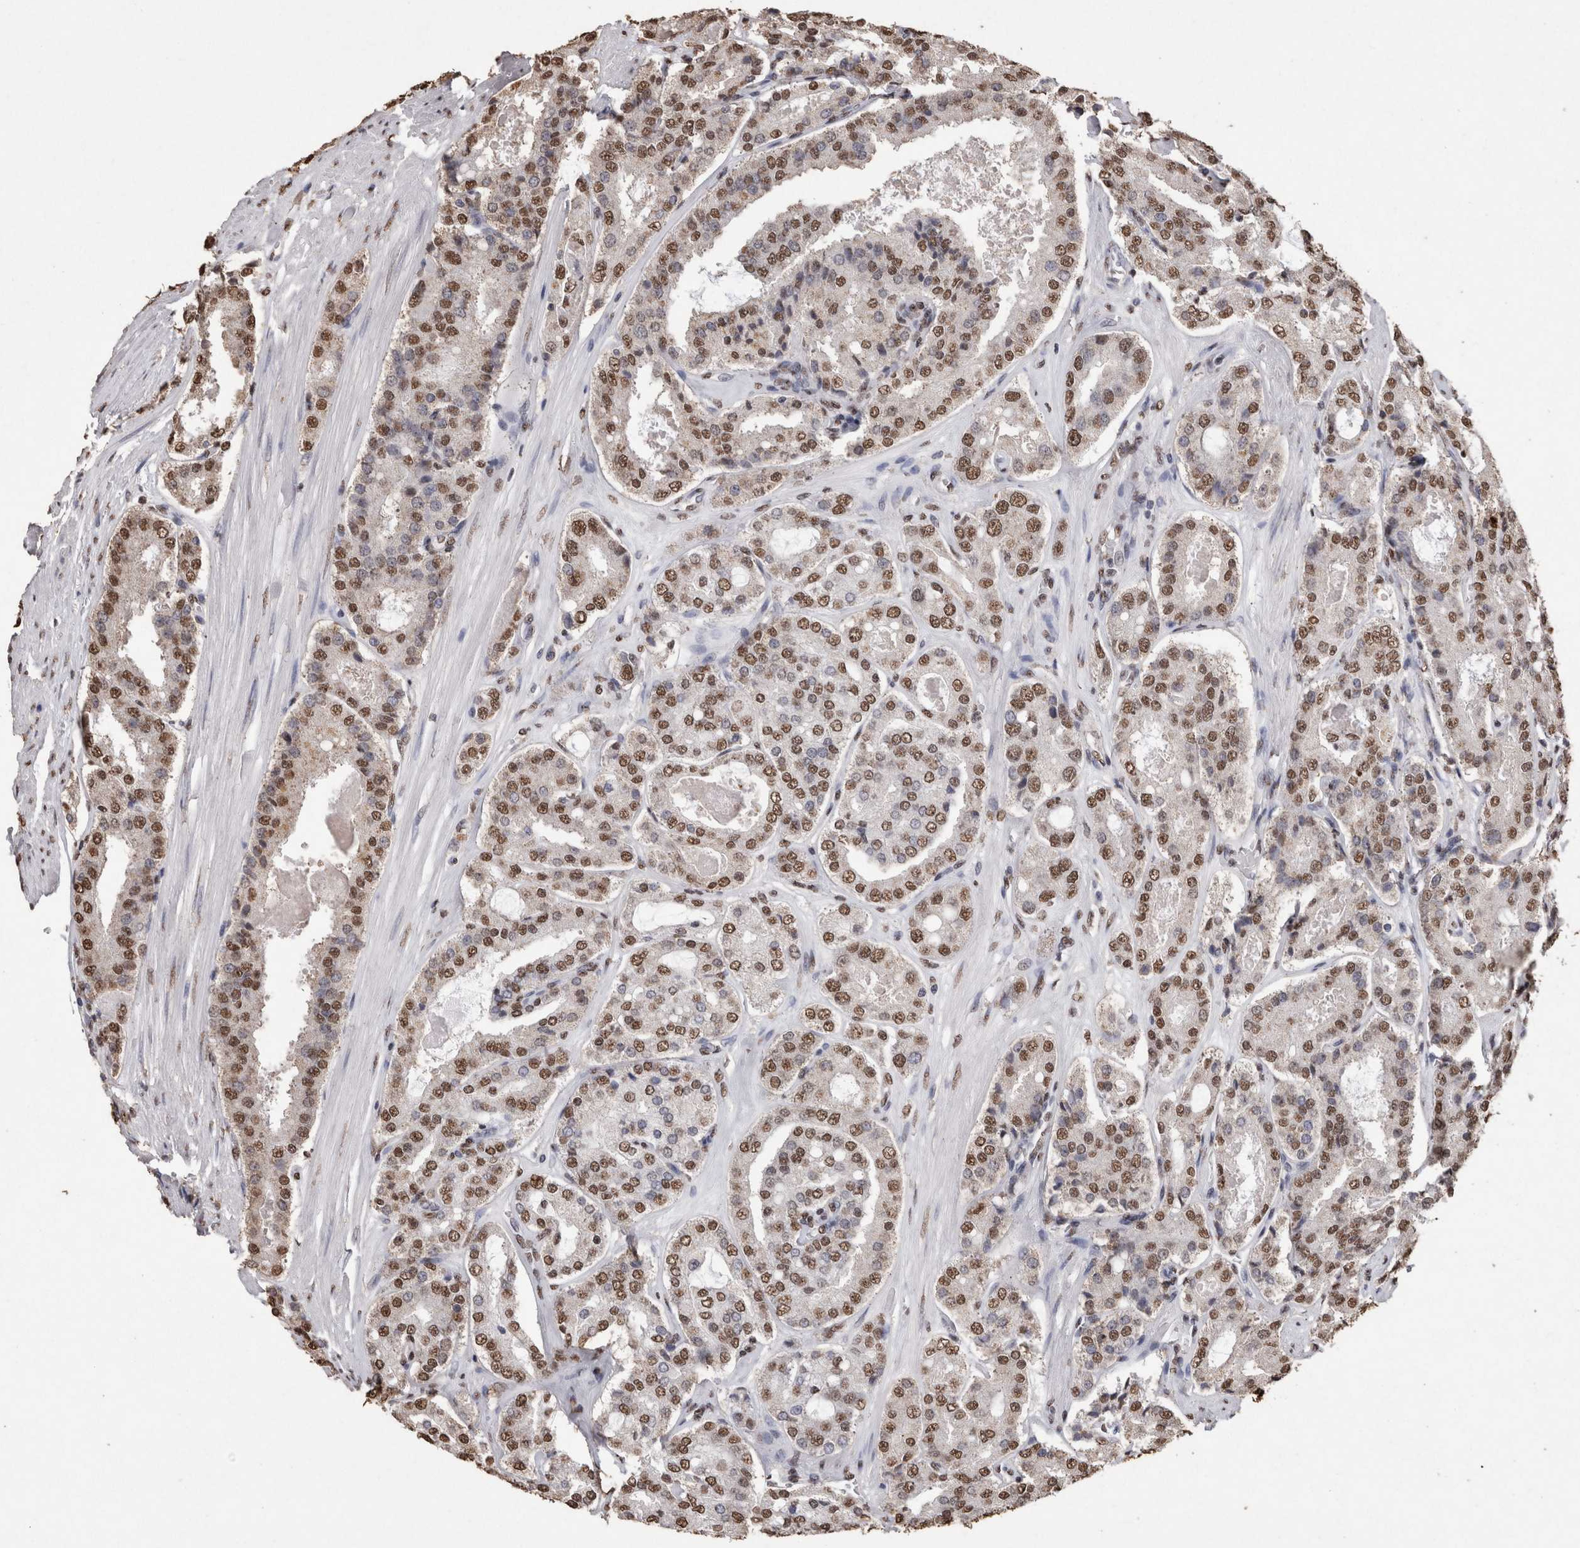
{"staining": {"intensity": "moderate", "quantity": ">75%", "location": "nuclear"}, "tissue": "prostate cancer", "cell_type": "Tumor cells", "image_type": "cancer", "snomed": [{"axis": "morphology", "description": "Adenocarcinoma, High grade"}, {"axis": "topography", "description": "Prostate"}], "caption": "The photomicrograph shows staining of prostate cancer, revealing moderate nuclear protein staining (brown color) within tumor cells. The protein of interest is stained brown, and the nuclei are stained in blue (DAB (3,3'-diaminobenzidine) IHC with brightfield microscopy, high magnification).", "gene": "NTHL1", "patient": {"sex": "male", "age": 65}}